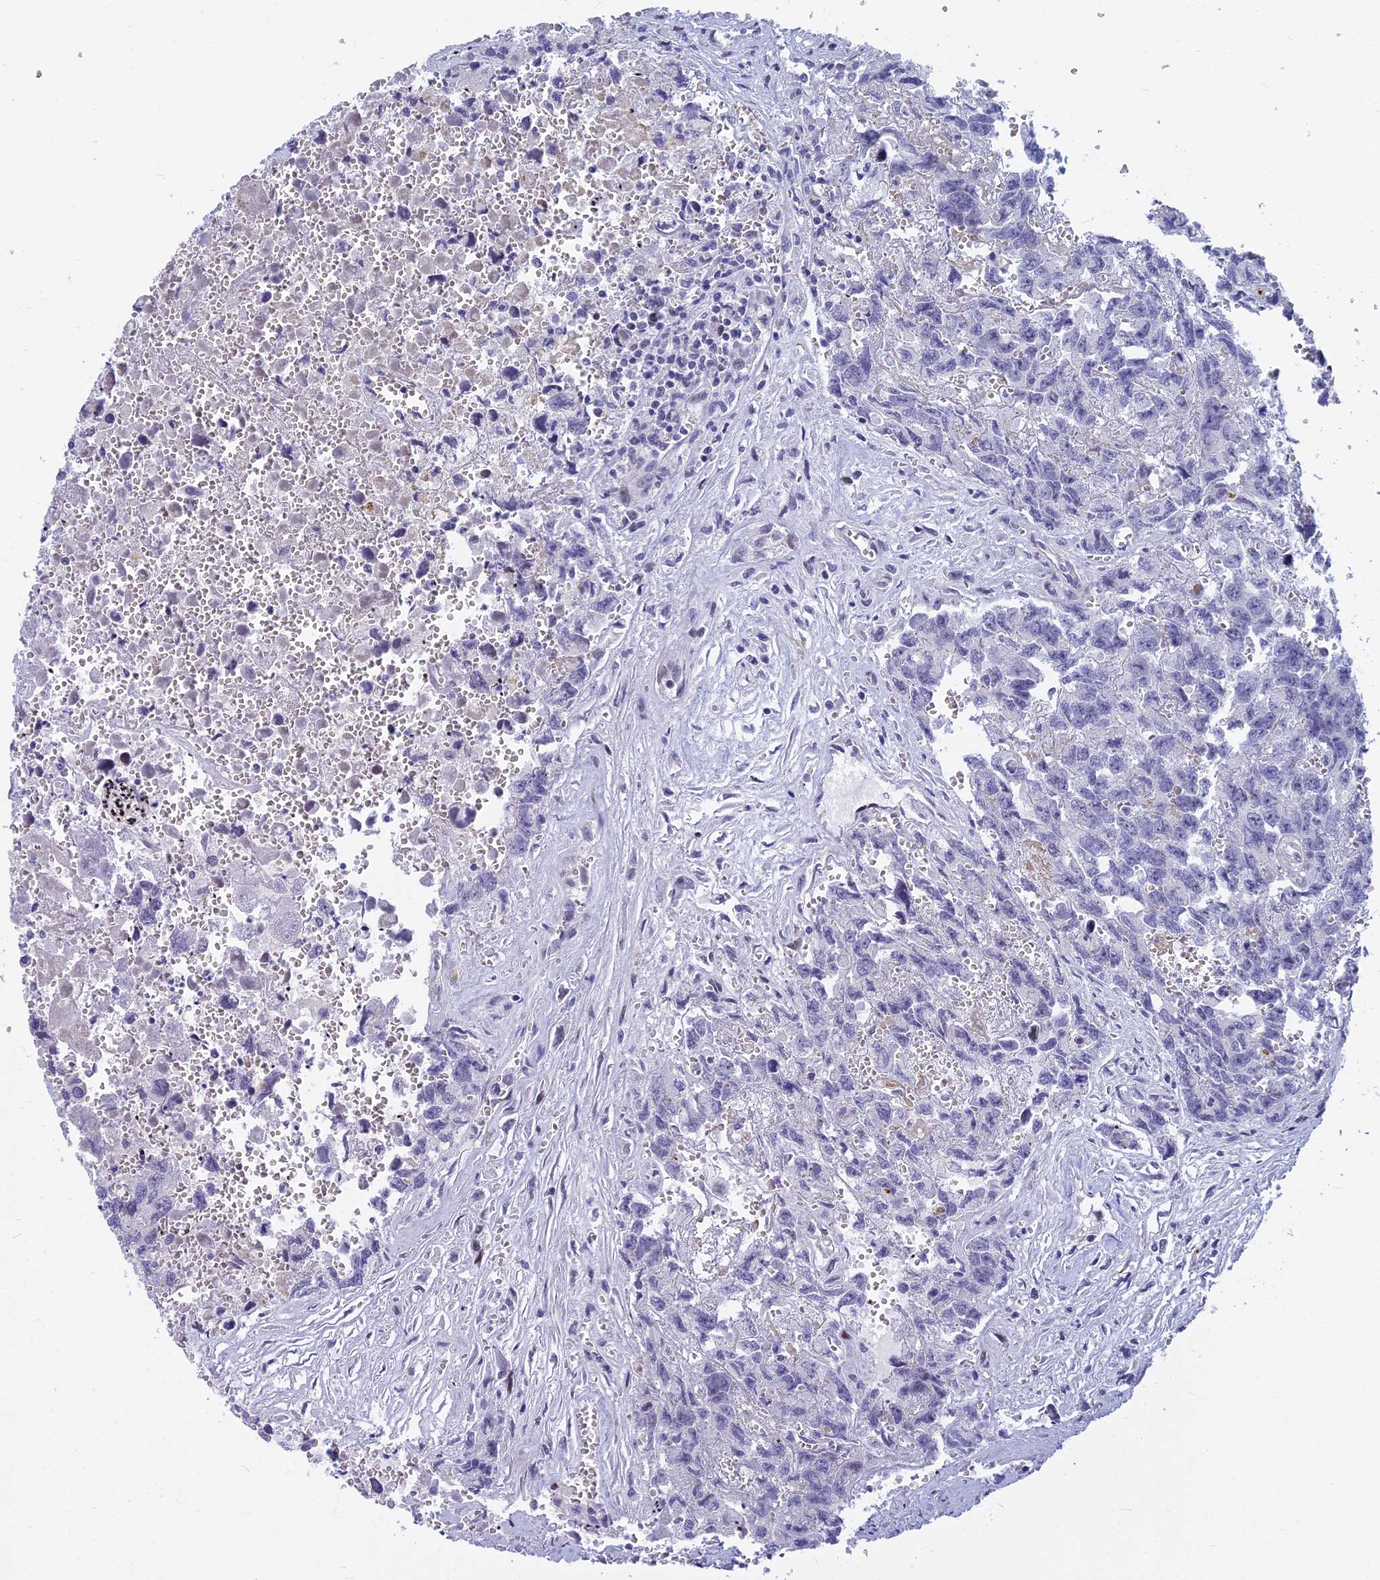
{"staining": {"intensity": "negative", "quantity": "none", "location": "none"}, "tissue": "testis cancer", "cell_type": "Tumor cells", "image_type": "cancer", "snomed": [{"axis": "morphology", "description": "Carcinoma, Embryonal, NOS"}, {"axis": "topography", "description": "Testis"}], "caption": "Tumor cells show no significant protein expression in testis cancer.", "gene": "MYBPC2", "patient": {"sex": "male", "age": 31}}